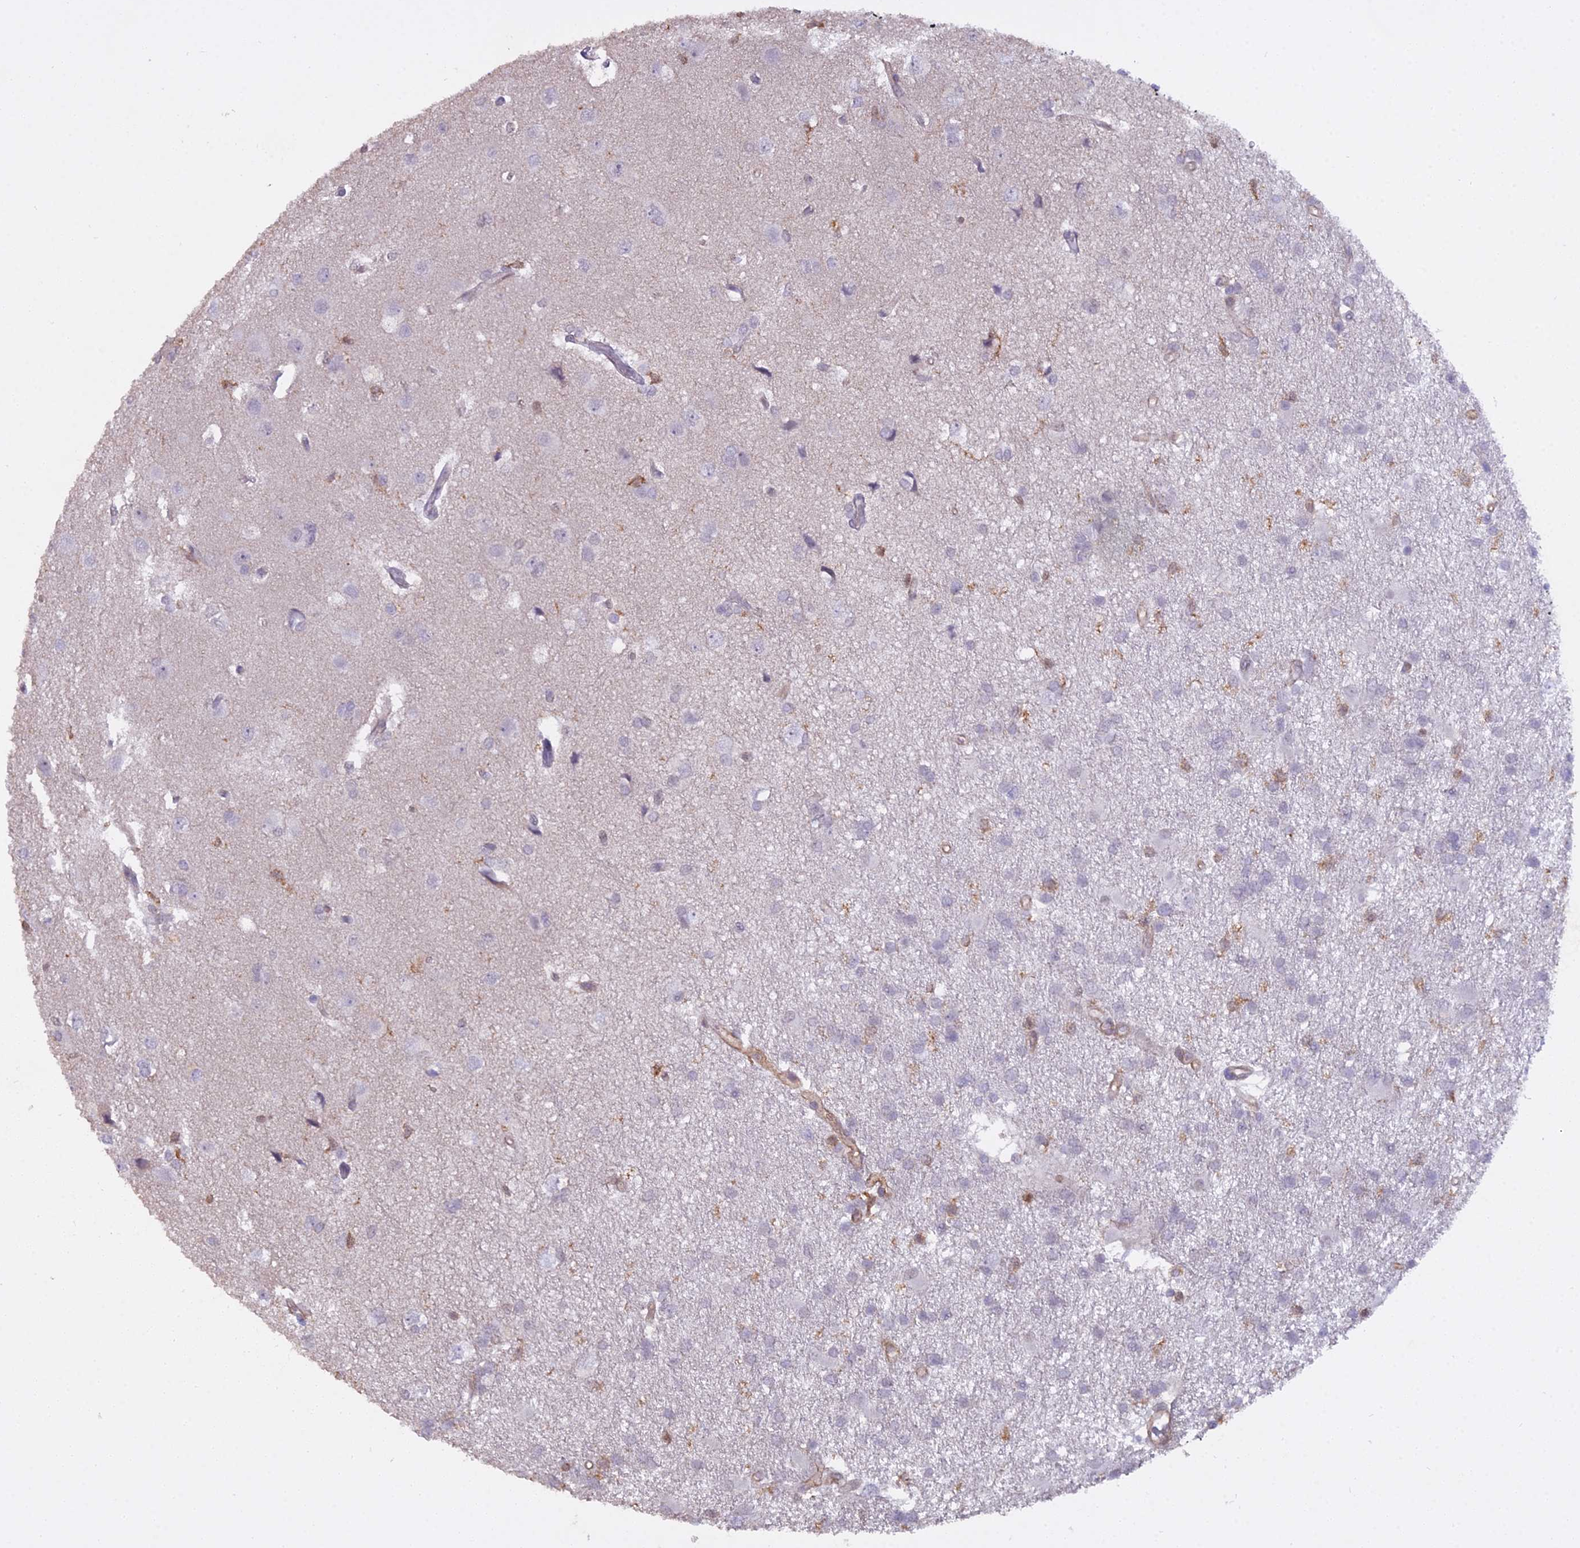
{"staining": {"intensity": "negative", "quantity": "none", "location": "none"}, "tissue": "glioma", "cell_type": "Tumor cells", "image_type": "cancer", "snomed": [{"axis": "morphology", "description": "Glioma, malignant, High grade"}, {"axis": "topography", "description": "Brain"}], "caption": "Malignant high-grade glioma was stained to show a protein in brown. There is no significant staining in tumor cells.", "gene": "BLNK", "patient": {"sex": "male", "age": 77}}